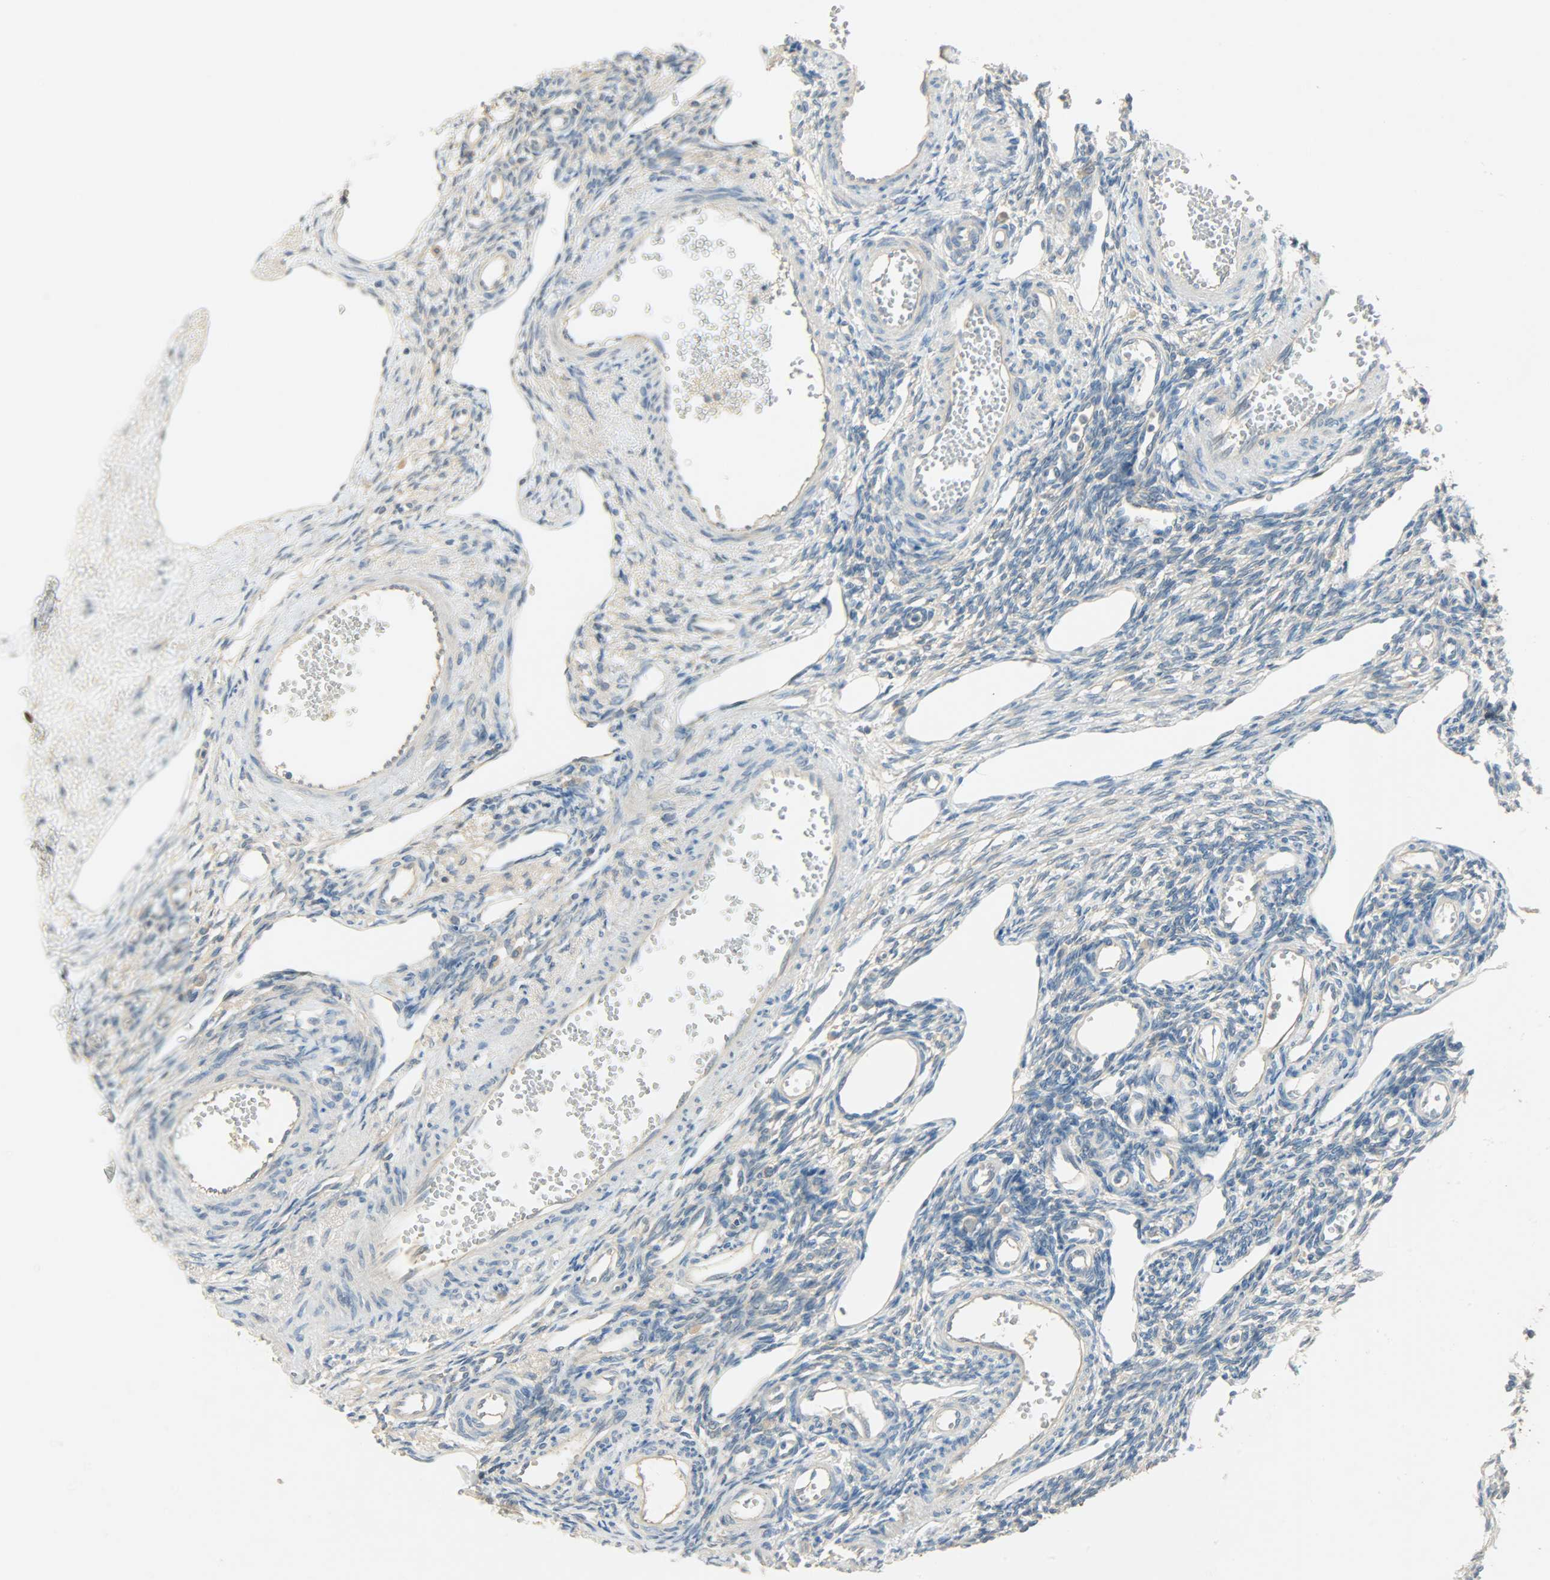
{"staining": {"intensity": "weak", "quantity": "25%-75%", "location": "cytoplasmic/membranous"}, "tissue": "ovary", "cell_type": "Ovarian stroma cells", "image_type": "normal", "snomed": [{"axis": "morphology", "description": "Normal tissue, NOS"}, {"axis": "topography", "description": "Ovary"}], "caption": "Human ovary stained with a protein marker shows weak staining in ovarian stroma cells.", "gene": "DSG2", "patient": {"sex": "female", "age": 33}}